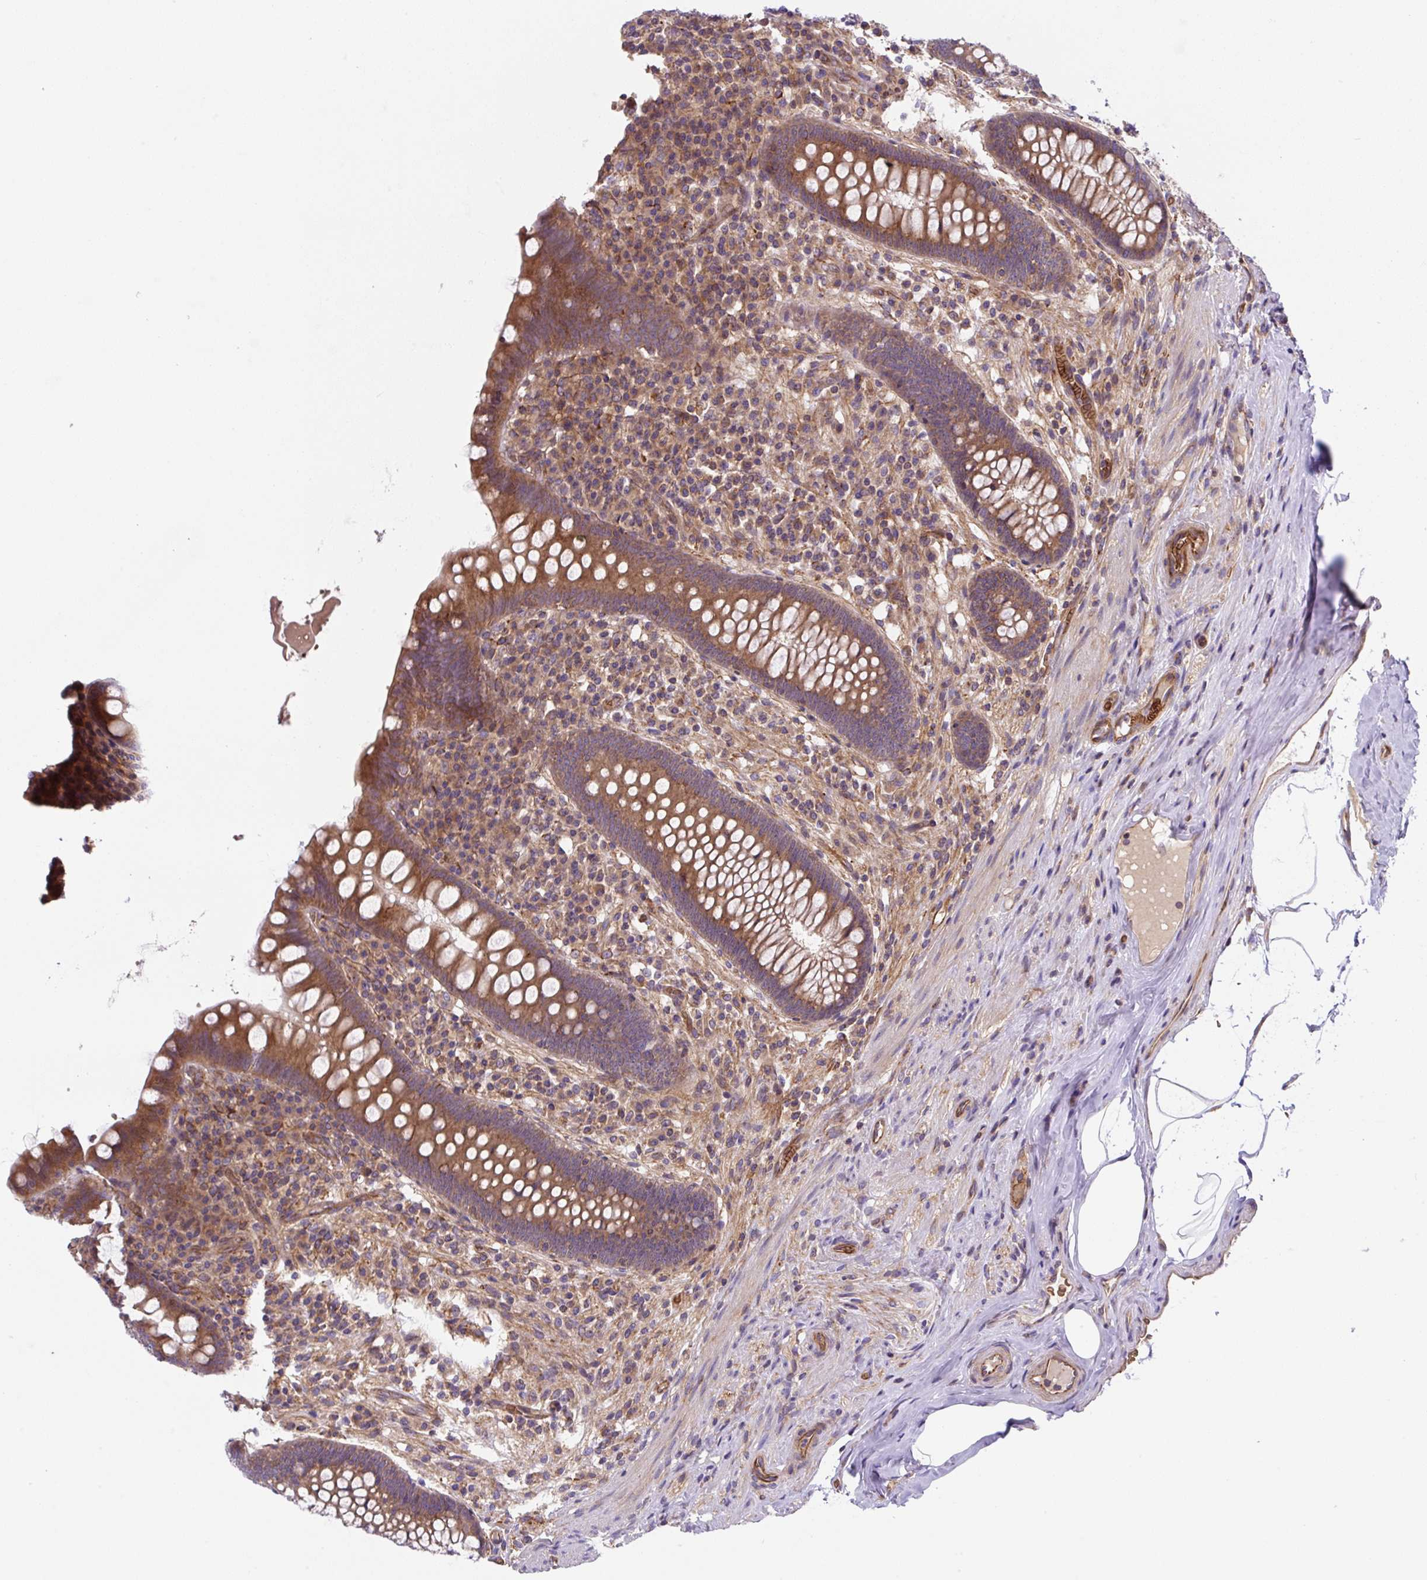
{"staining": {"intensity": "moderate", "quantity": ">75%", "location": "cytoplasmic/membranous"}, "tissue": "appendix", "cell_type": "Glandular cells", "image_type": "normal", "snomed": [{"axis": "morphology", "description": "Normal tissue, NOS"}, {"axis": "topography", "description": "Appendix"}], "caption": "The image exhibits a brown stain indicating the presence of a protein in the cytoplasmic/membranous of glandular cells in appendix. (DAB IHC with brightfield microscopy, high magnification).", "gene": "APOBEC3D", "patient": {"sex": "male", "age": 71}}